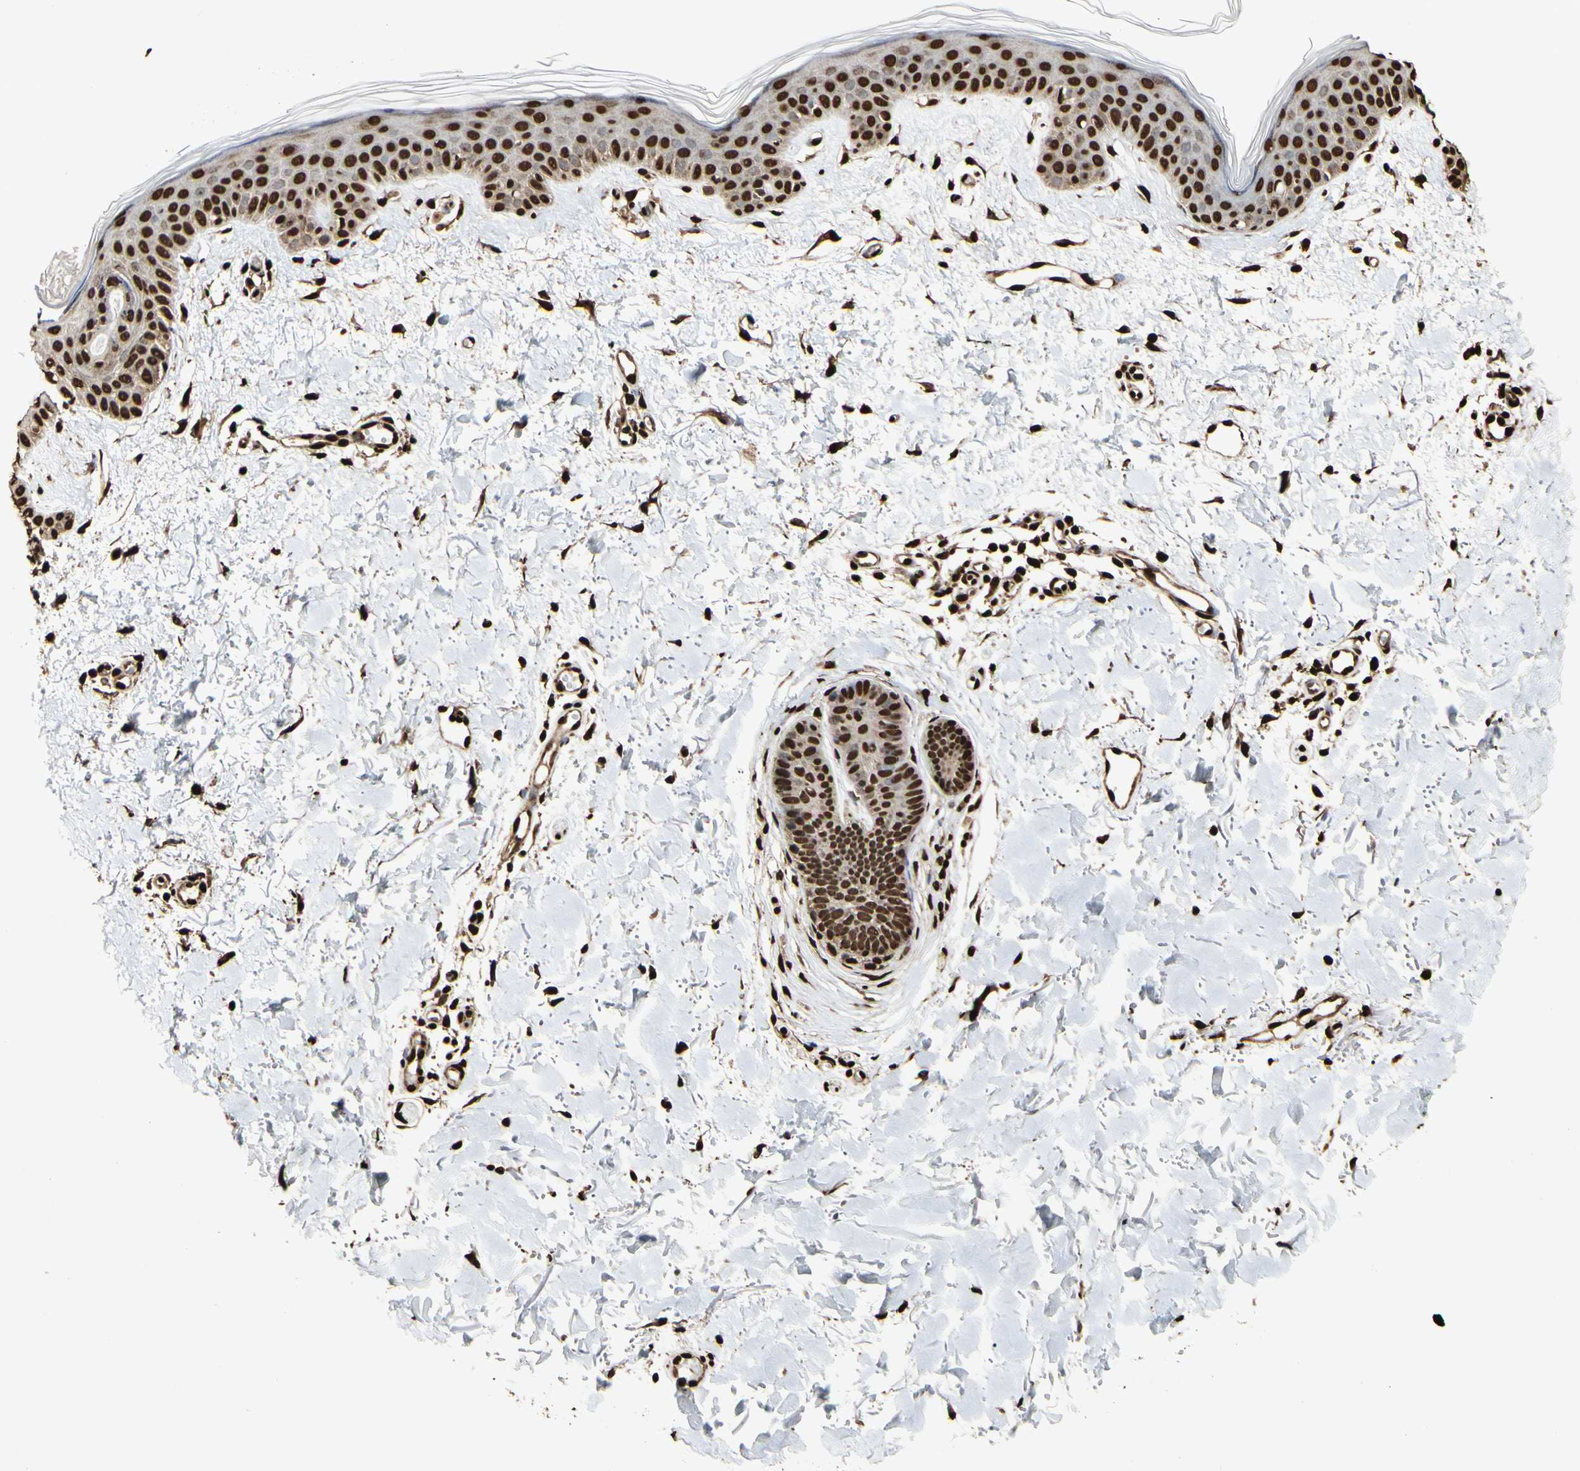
{"staining": {"intensity": "strong", "quantity": ">75%", "location": "cytoplasmic/membranous,nuclear"}, "tissue": "skin", "cell_type": "Fibroblasts", "image_type": "normal", "snomed": [{"axis": "morphology", "description": "Normal tissue, NOS"}, {"axis": "topography", "description": "Skin"}], "caption": "A brown stain labels strong cytoplasmic/membranous,nuclear expression of a protein in fibroblasts of benign skin. (IHC, brightfield microscopy, high magnification).", "gene": "HNRNPK", "patient": {"sex": "female", "age": 56}}